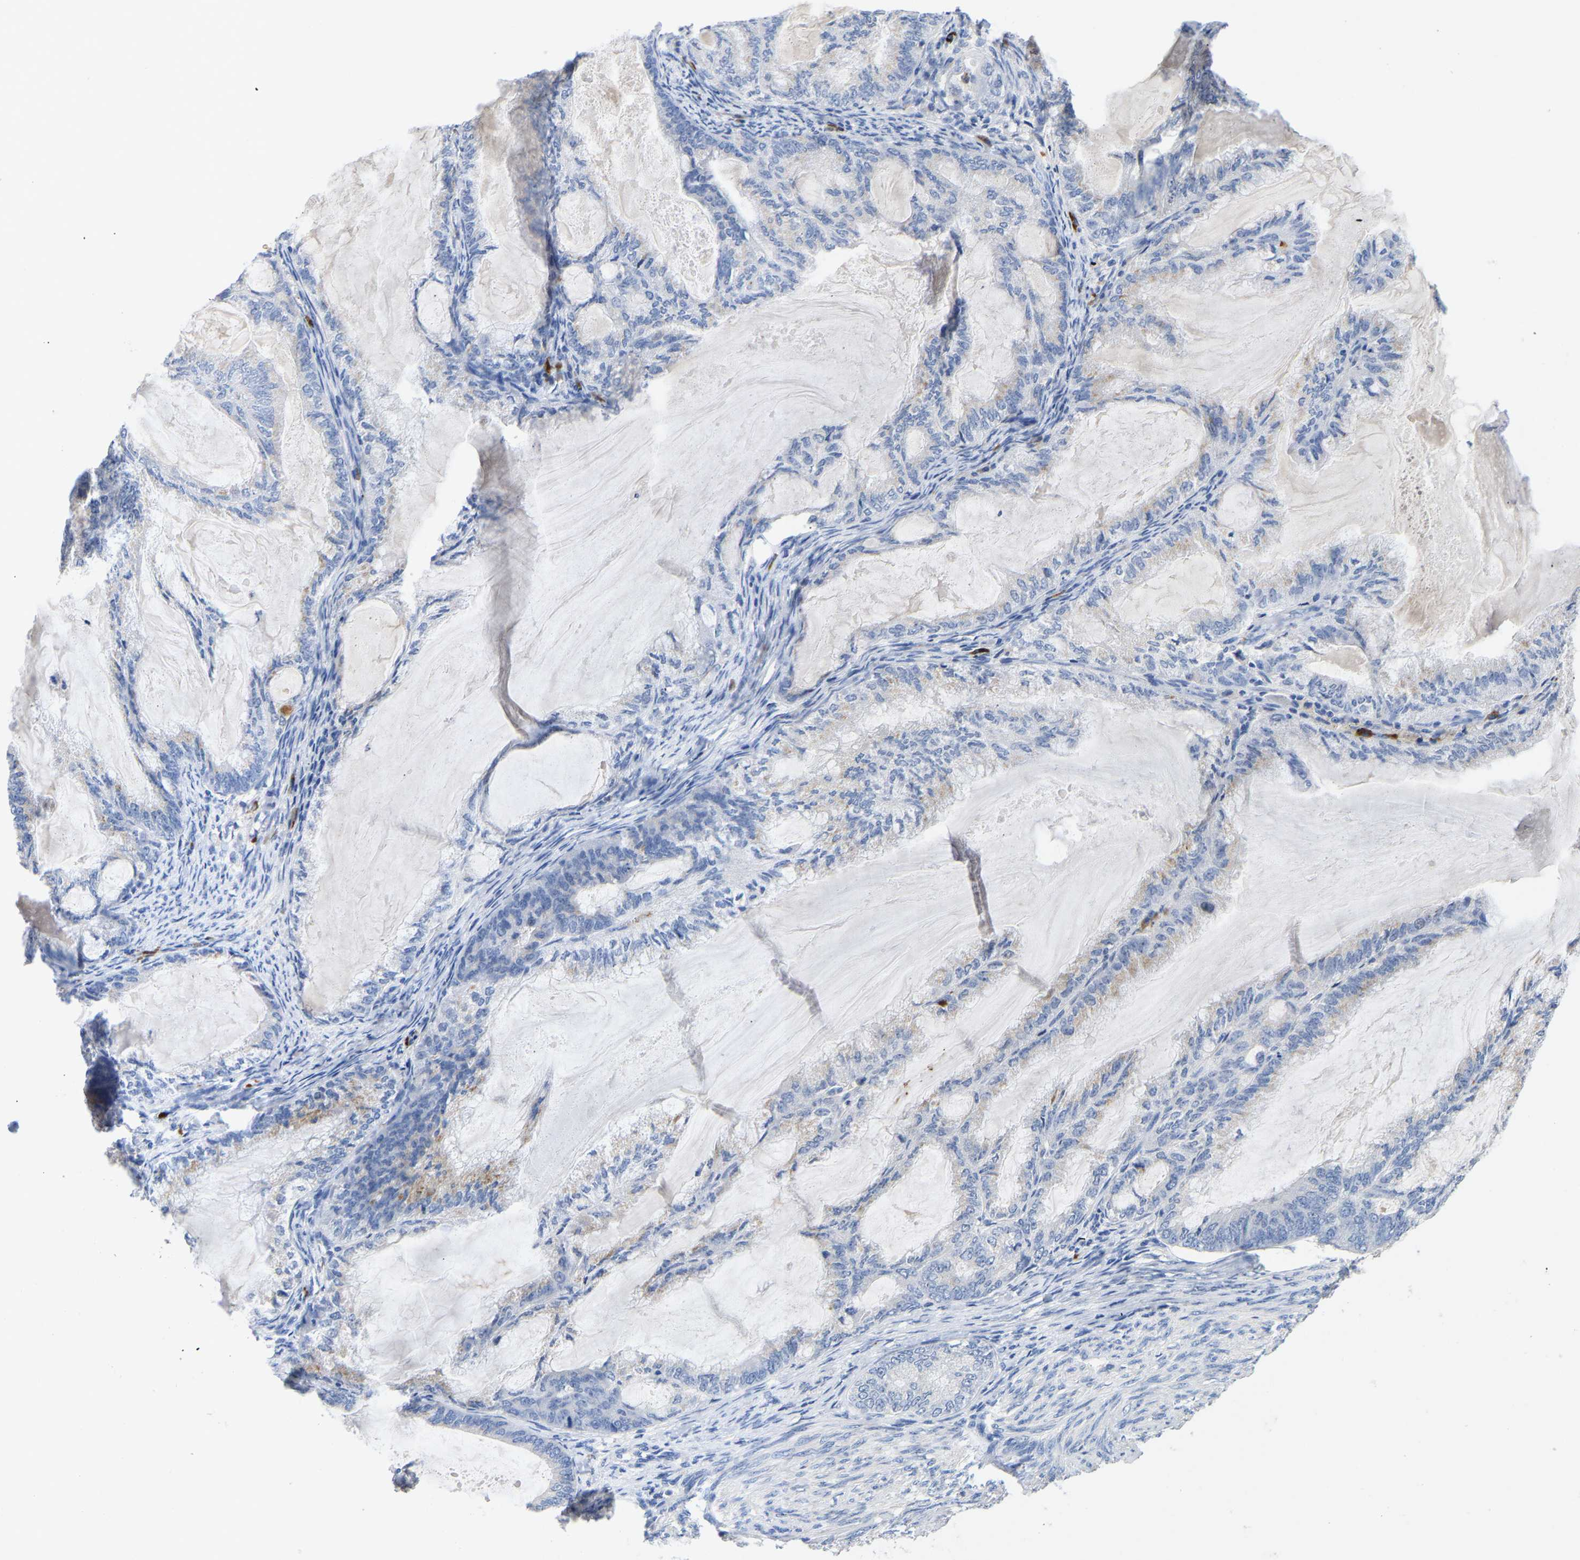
{"staining": {"intensity": "negative", "quantity": "none", "location": "none"}, "tissue": "endometrial cancer", "cell_type": "Tumor cells", "image_type": "cancer", "snomed": [{"axis": "morphology", "description": "Adenocarcinoma, NOS"}, {"axis": "topography", "description": "Endometrium"}], "caption": "The micrograph reveals no staining of tumor cells in endometrial cancer (adenocarcinoma).", "gene": "FGF18", "patient": {"sex": "female", "age": 86}}